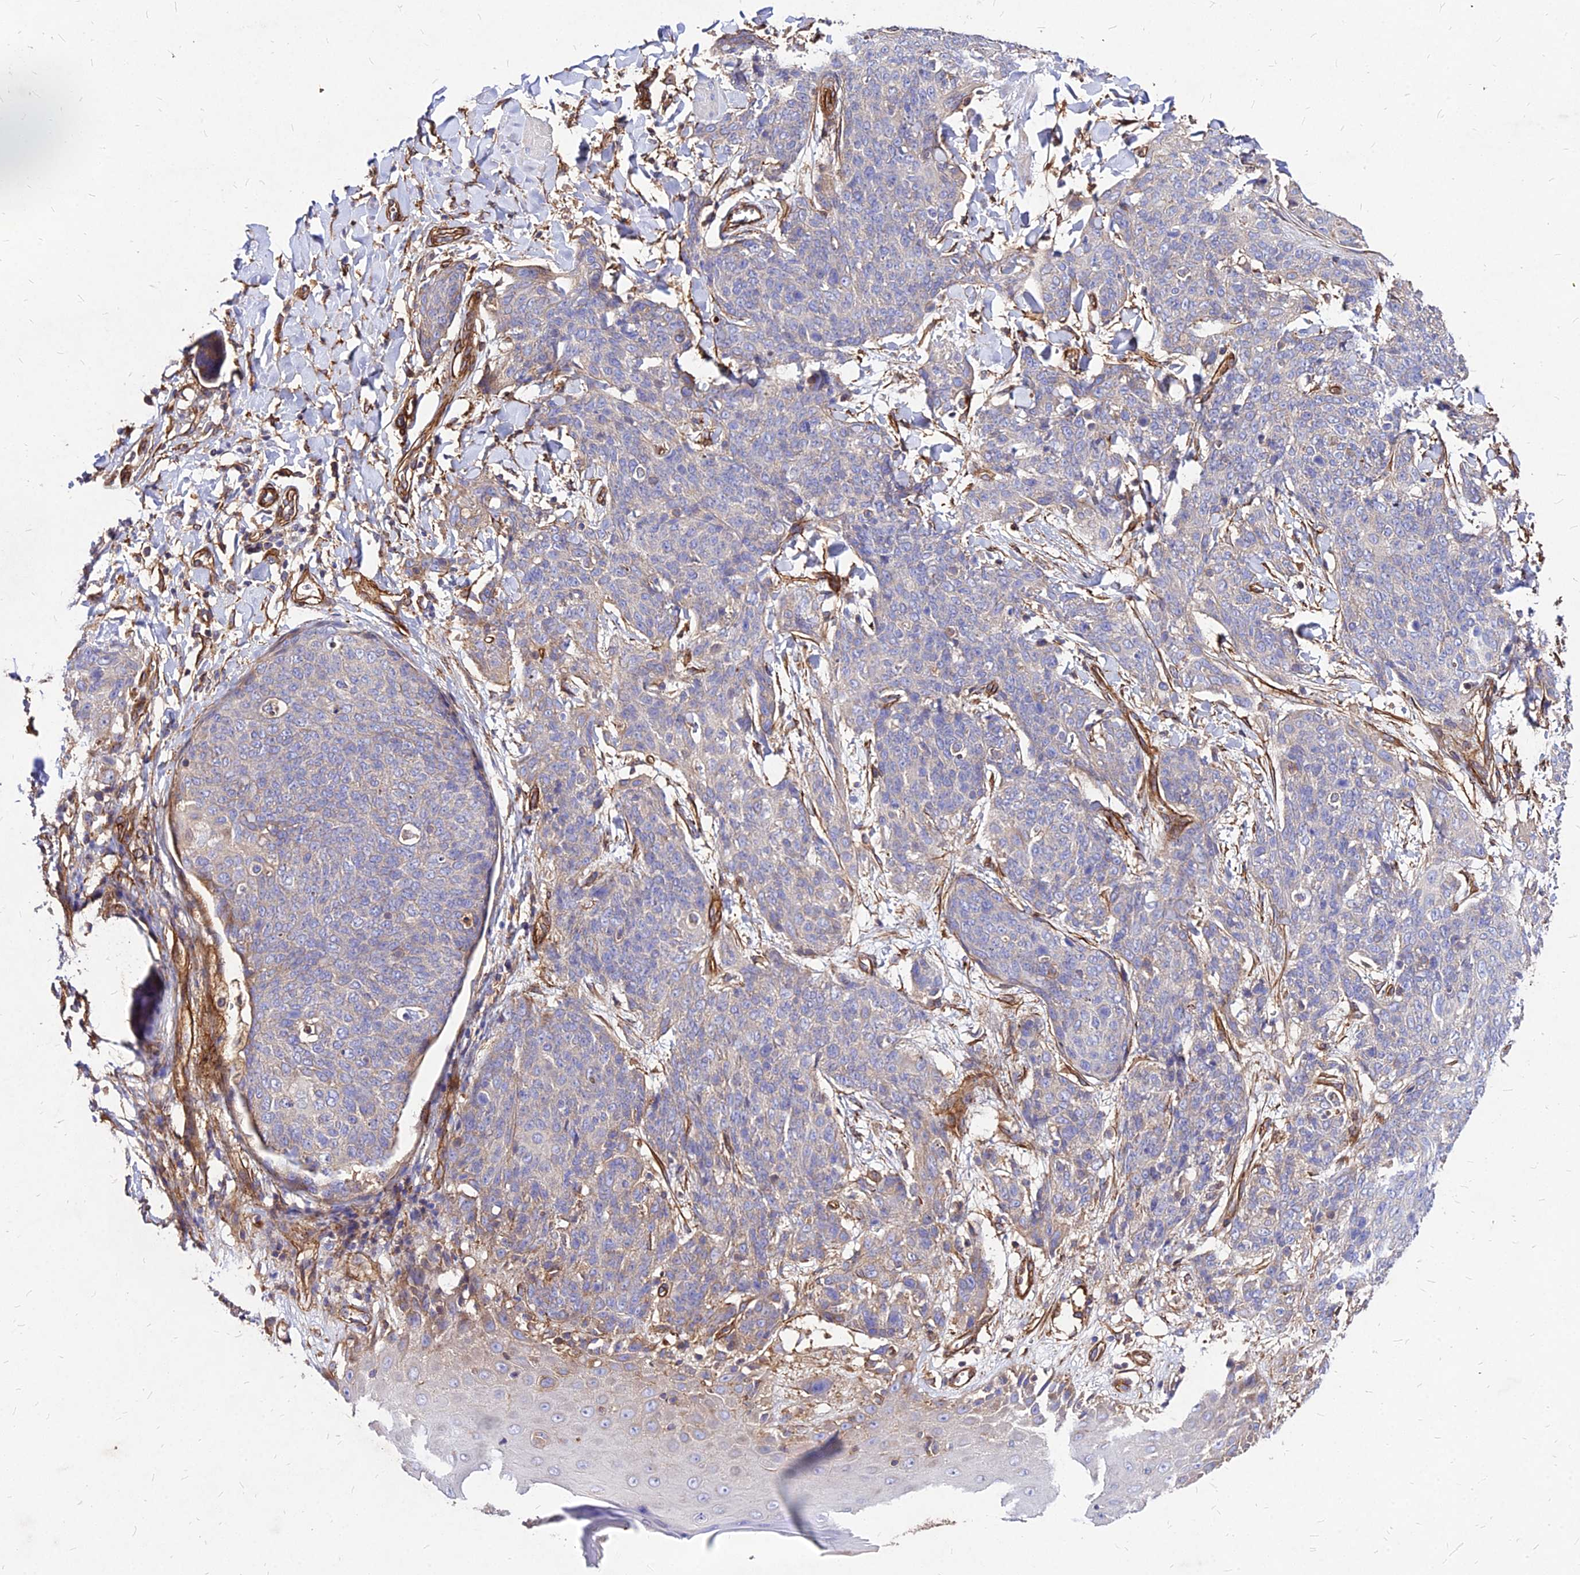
{"staining": {"intensity": "weak", "quantity": "<25%", "location": "cytoplasmic/membranous"}, "tissue": "skin cancer", "cell_type": "Tumor cells", "image_type": "cancer", "snomed": [{"axis": "morphology", "description": "Squamous cell carcinoma, NOS"}, {"axis": "topography", "description": "Skin"}, {"axis": "topography", "description": "Vulva"}], "caption": "Human skin squamous cell carcinoma stained for a protein using immunohistochemistry shows no staining in tumor cells.", "gene": "EFCC1", "patient": {"sex": "female", "age": 85}}